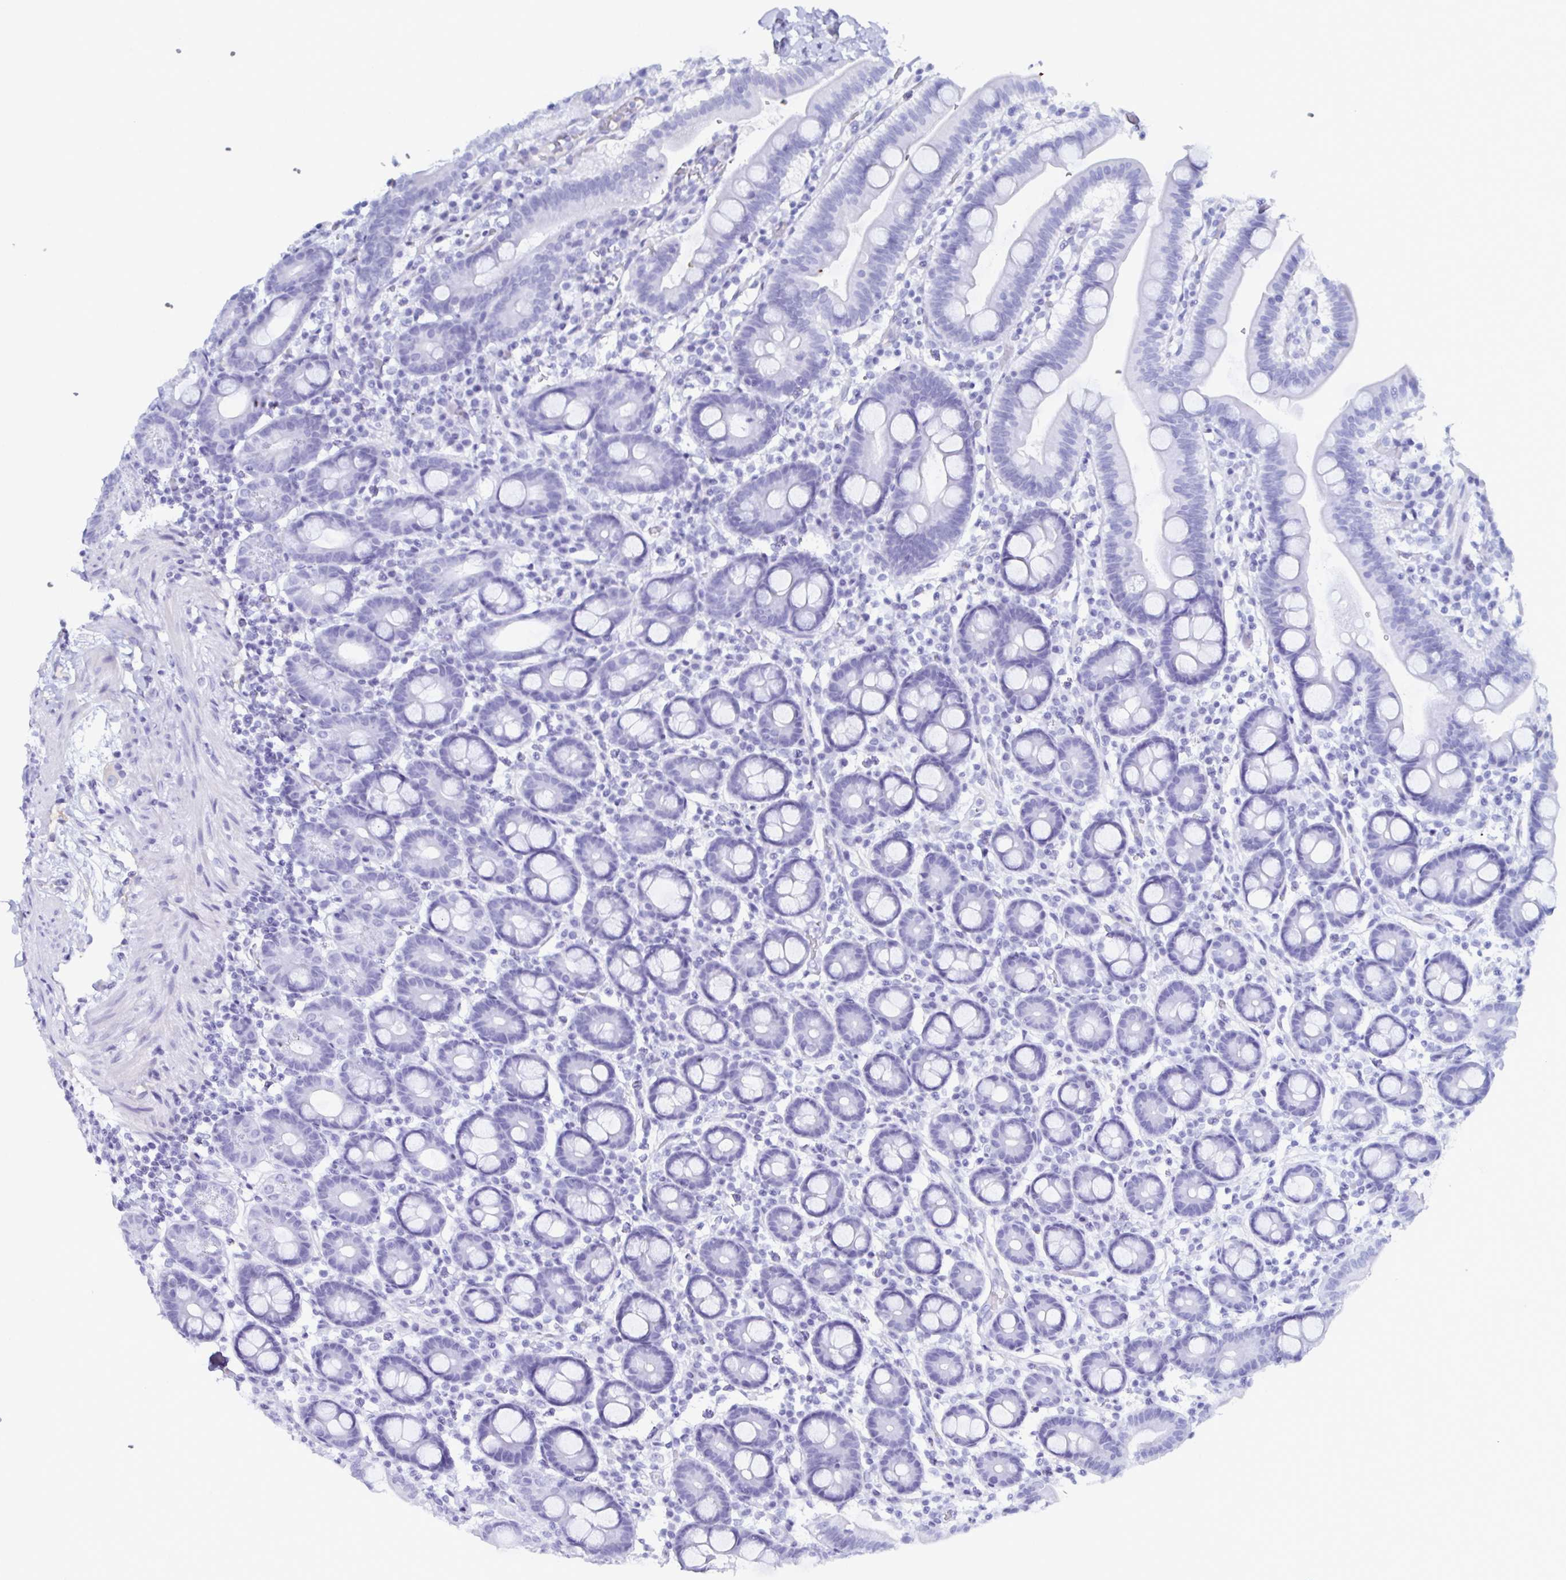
{"staining": {"intensity": "negative", "quantity": "none", "location": "none"}, "tissue": "duodenum", "cell_type": "Glandular cells", "image_type": "normal", "snomed": [{"axis": "morphology", "description": "Normal tissue, NOS"}, {"axis": "topography", "description": "Pancreas"}, {"axis": "topography", "description": "Duodenum"}], "caption": "The image shows no significant positivity in glandular cells of duodenum.", "gene": "ACSBG2", "patient": {"sex": "male", "age": 59}}